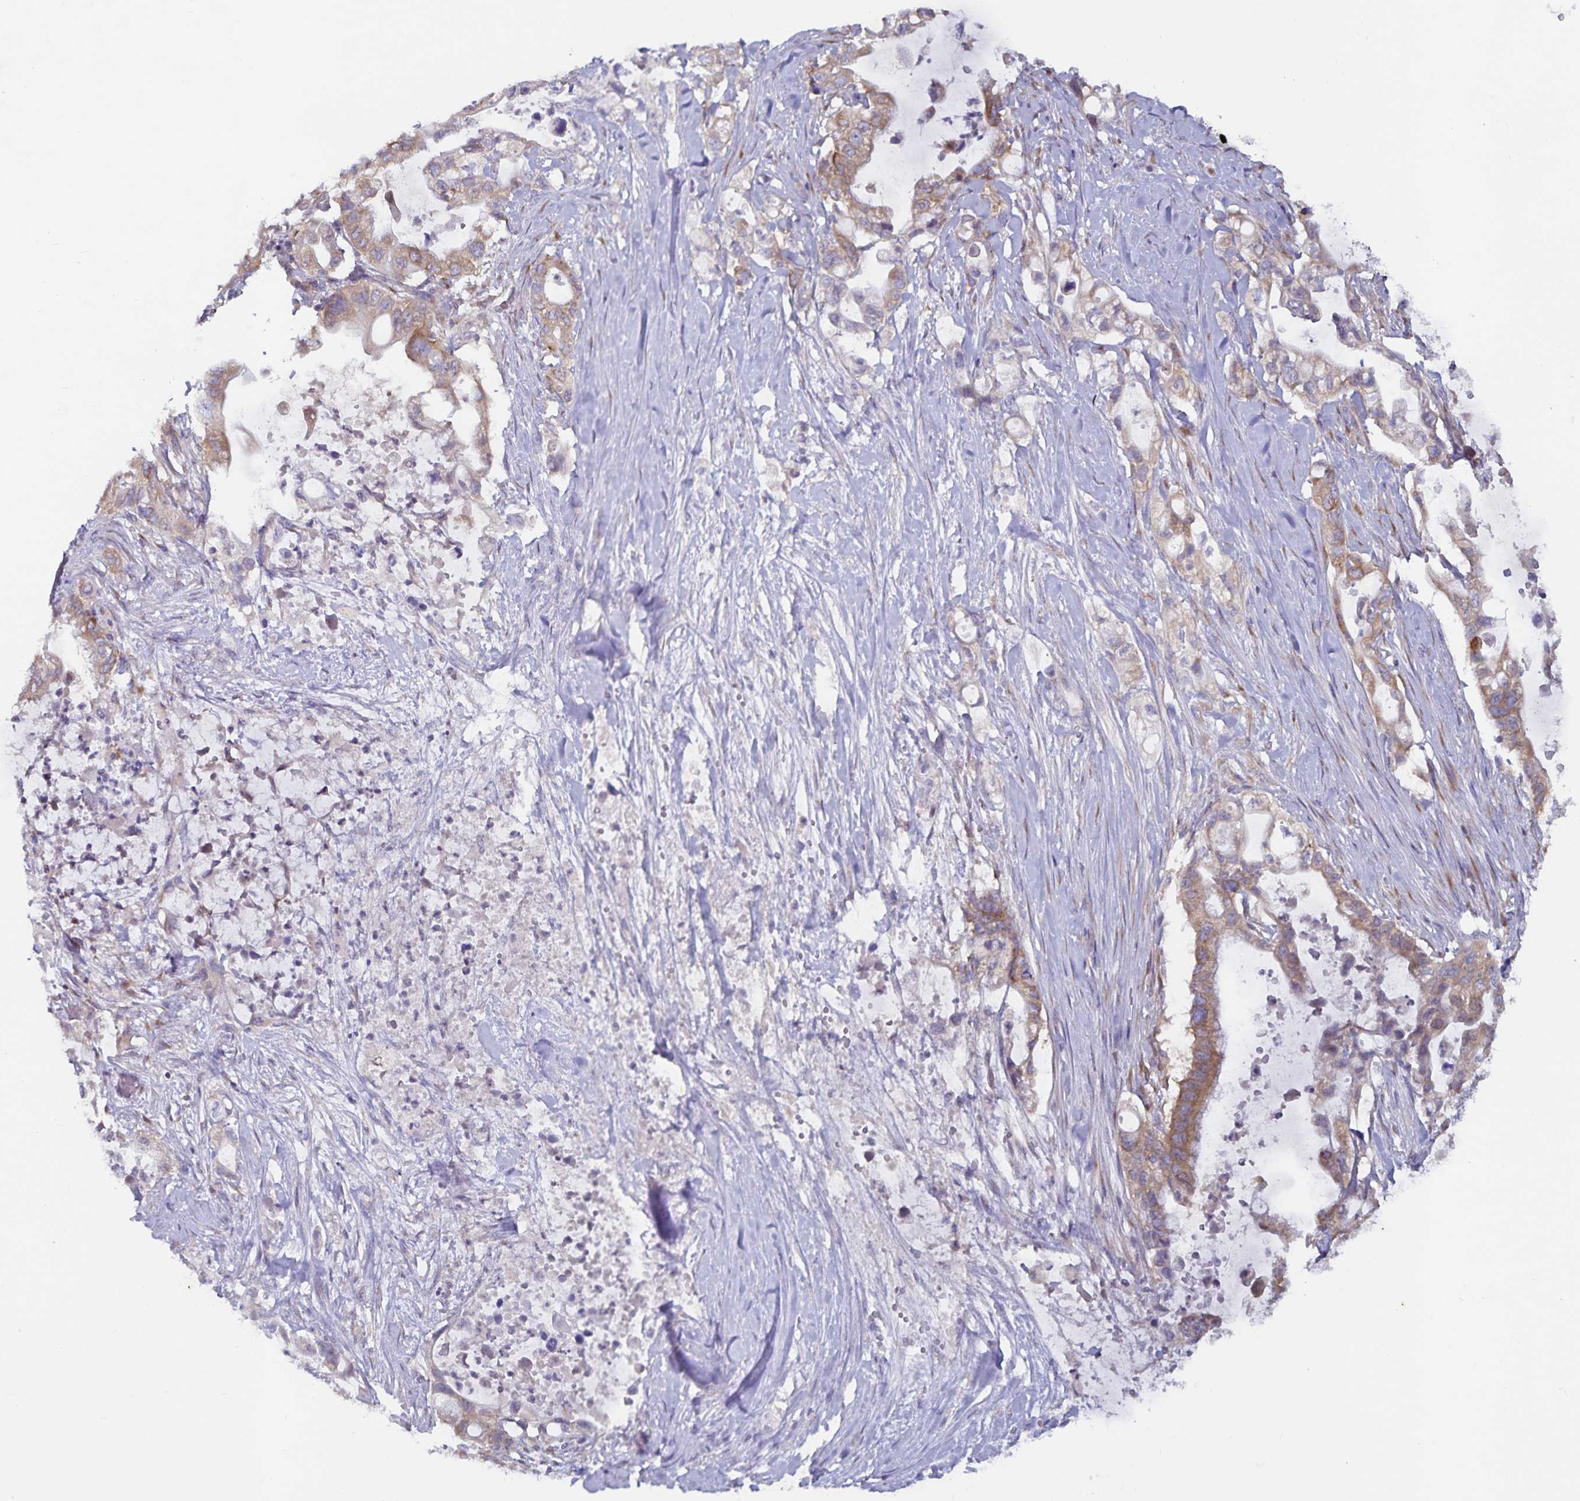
{"staining": {"intensity": "moderate", "quantity": "25%-75%", "location": "cytoplasmic/membranous"}, "tissue": "pancreatic cancer", "cell_type": "Tumor cells", "image_type": "cancer", "snomed": [{"axis": "morphology", "description": "Adenocarcinoma, NOS"}, {"axis": "topography", "description": "Pancreas"}], "caption": "Brown immunohistochemical staining in human pancreatic cancer (adenocarcinoma) reveals moderate cytoplasmic/membranous expression in approximately 25%-75% of tumor cells.", "gene": "FAM120A", "patient": {"sex": "female", "age": 72}}